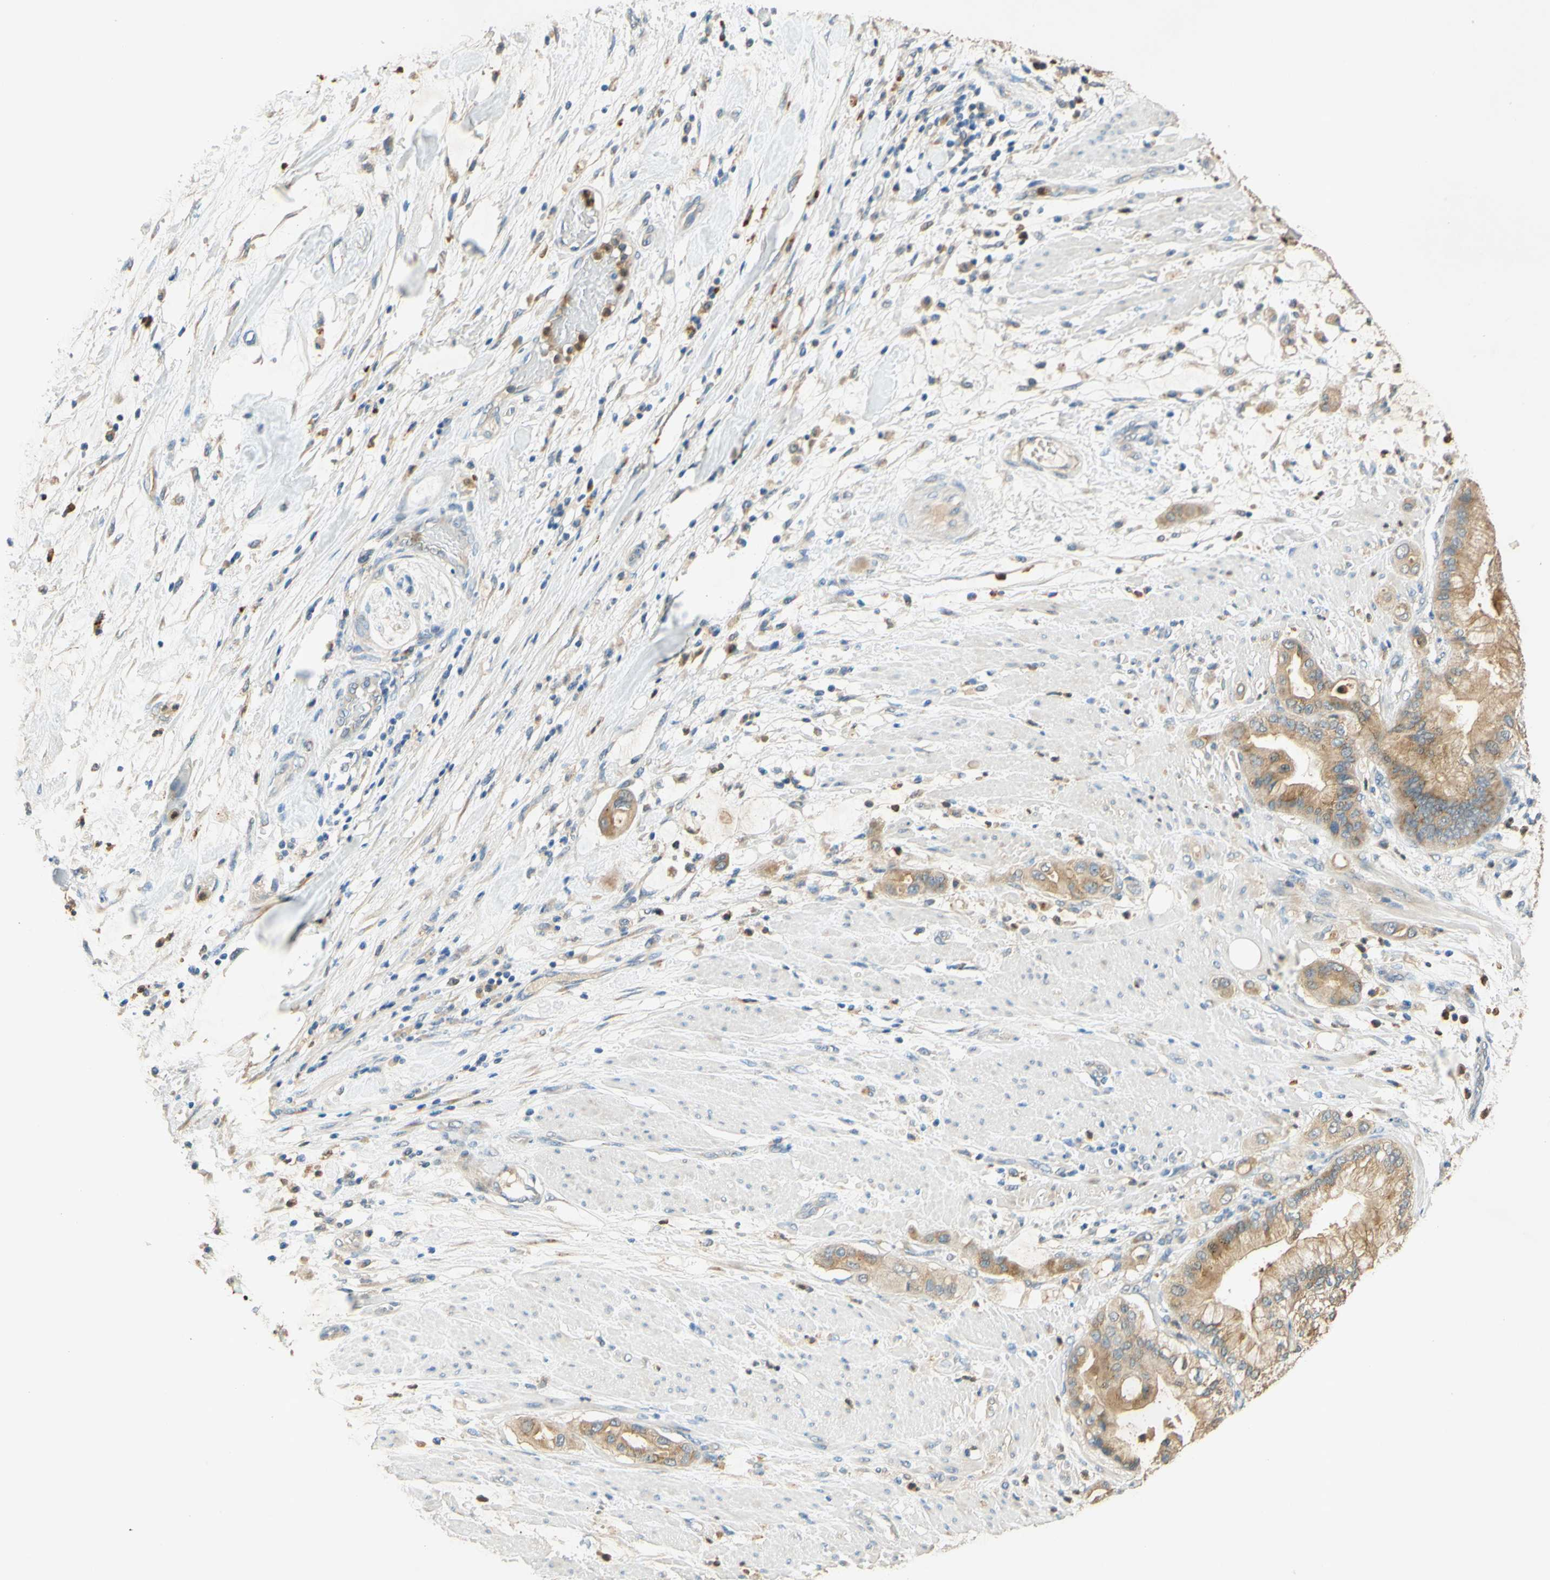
{"staining": {"intensity": "moderate", "quantity": ">75%", "location": "cytoplasmic/membranous"}, "tissue": "pancreatic cancer", "cell_type": "Tumor cells", "image_type": "cancer", "snomed": [{"axis": "morphology", "description": "Adenocarcinoma, NOS"}, {"axis": "morphology", "description": "Adenocarcinoma, metastatic, NOS"}, {"axis": "topography", "description": "Lymph node"}, {"axis": "topography", "description": "Pancreas"}, {"axis": "topography", "description": "Duodenum"}], "caption": "Moderate cytoplasmic/membranous expression for a protein is present in approximately >75% of tumor cells of adenocarcinoma (pancreatic) using immunohistochemistry (IHC).", "gene": "ENTREP2", "patient": {"sex": "female", "age": 64}}